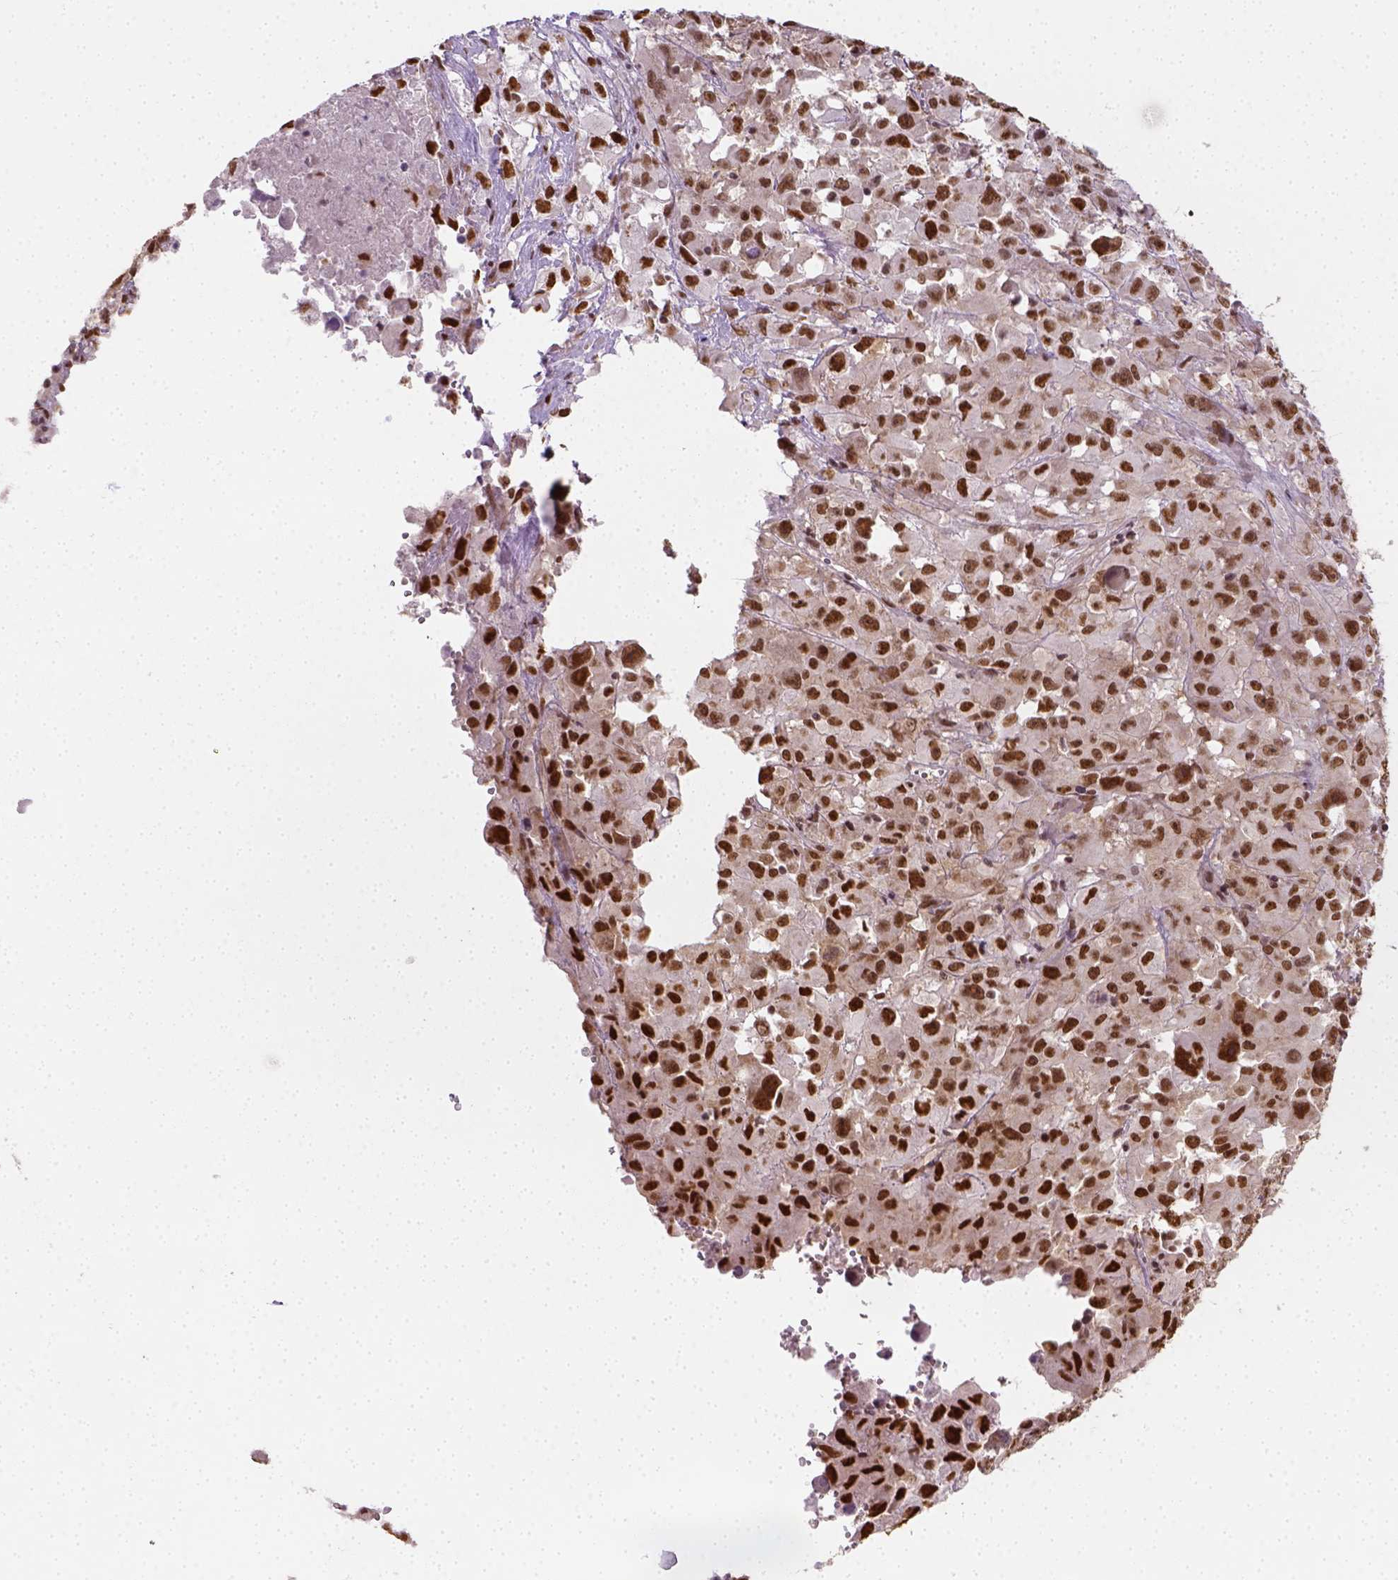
{"staining": {"intensity": "strong", "quantity": ">75%", "location": "nuclear"}, "tissue": "melanoma", "cell_type": "Tumor cells", "image_type": "cancer", "snomed": [{"axis": "morphology", "description": "Malignant melanoma, Metastatic site"}, {"axis": "topography", "description": "Soft tissue"}], "caption": "The image exhibits immunohistochemical staining of malignant melanoma (metastatic site). There is strong nuclear expression is appreciated in about >75% of tumor cells.", "gene": "FANCE", "patient": {"sex": "male", "age": 50}}